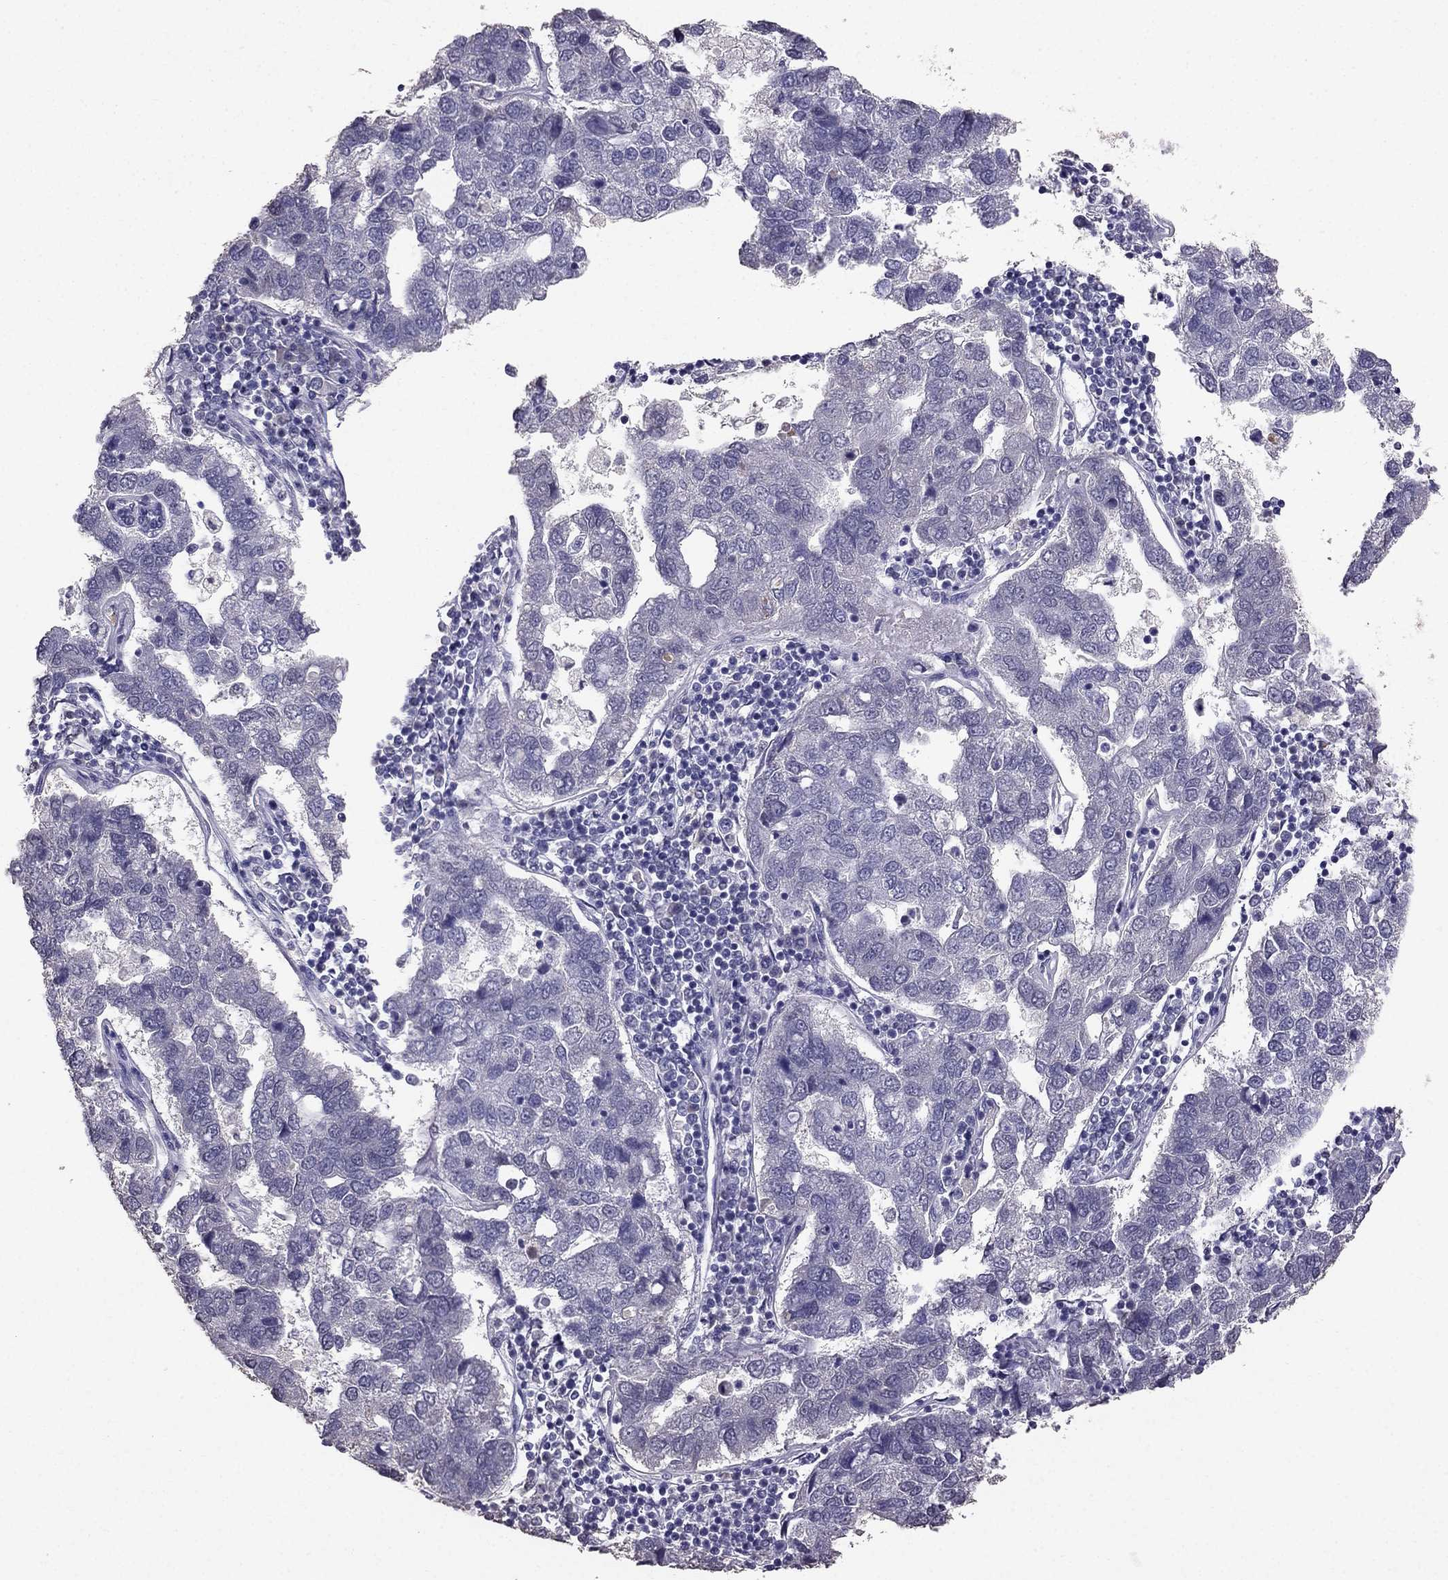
{"staining": {"intensity": "negative", "quantity": "none", "location": "none"}, "tissue": "pancreatic cancer", "cell_type": "Tumor cells", "image_type": "cancer", "snomed": [{"axis": "morphology", "description": "Adenocarcinoma, NOS"}, {"axis": "topography", "description": "Pancreas"}], "caption": "Tumor cells are negative for protein expression in human pancreatic cancer.", "gene": "SCG5", "patient": {"sex": "female", "age": 61}}